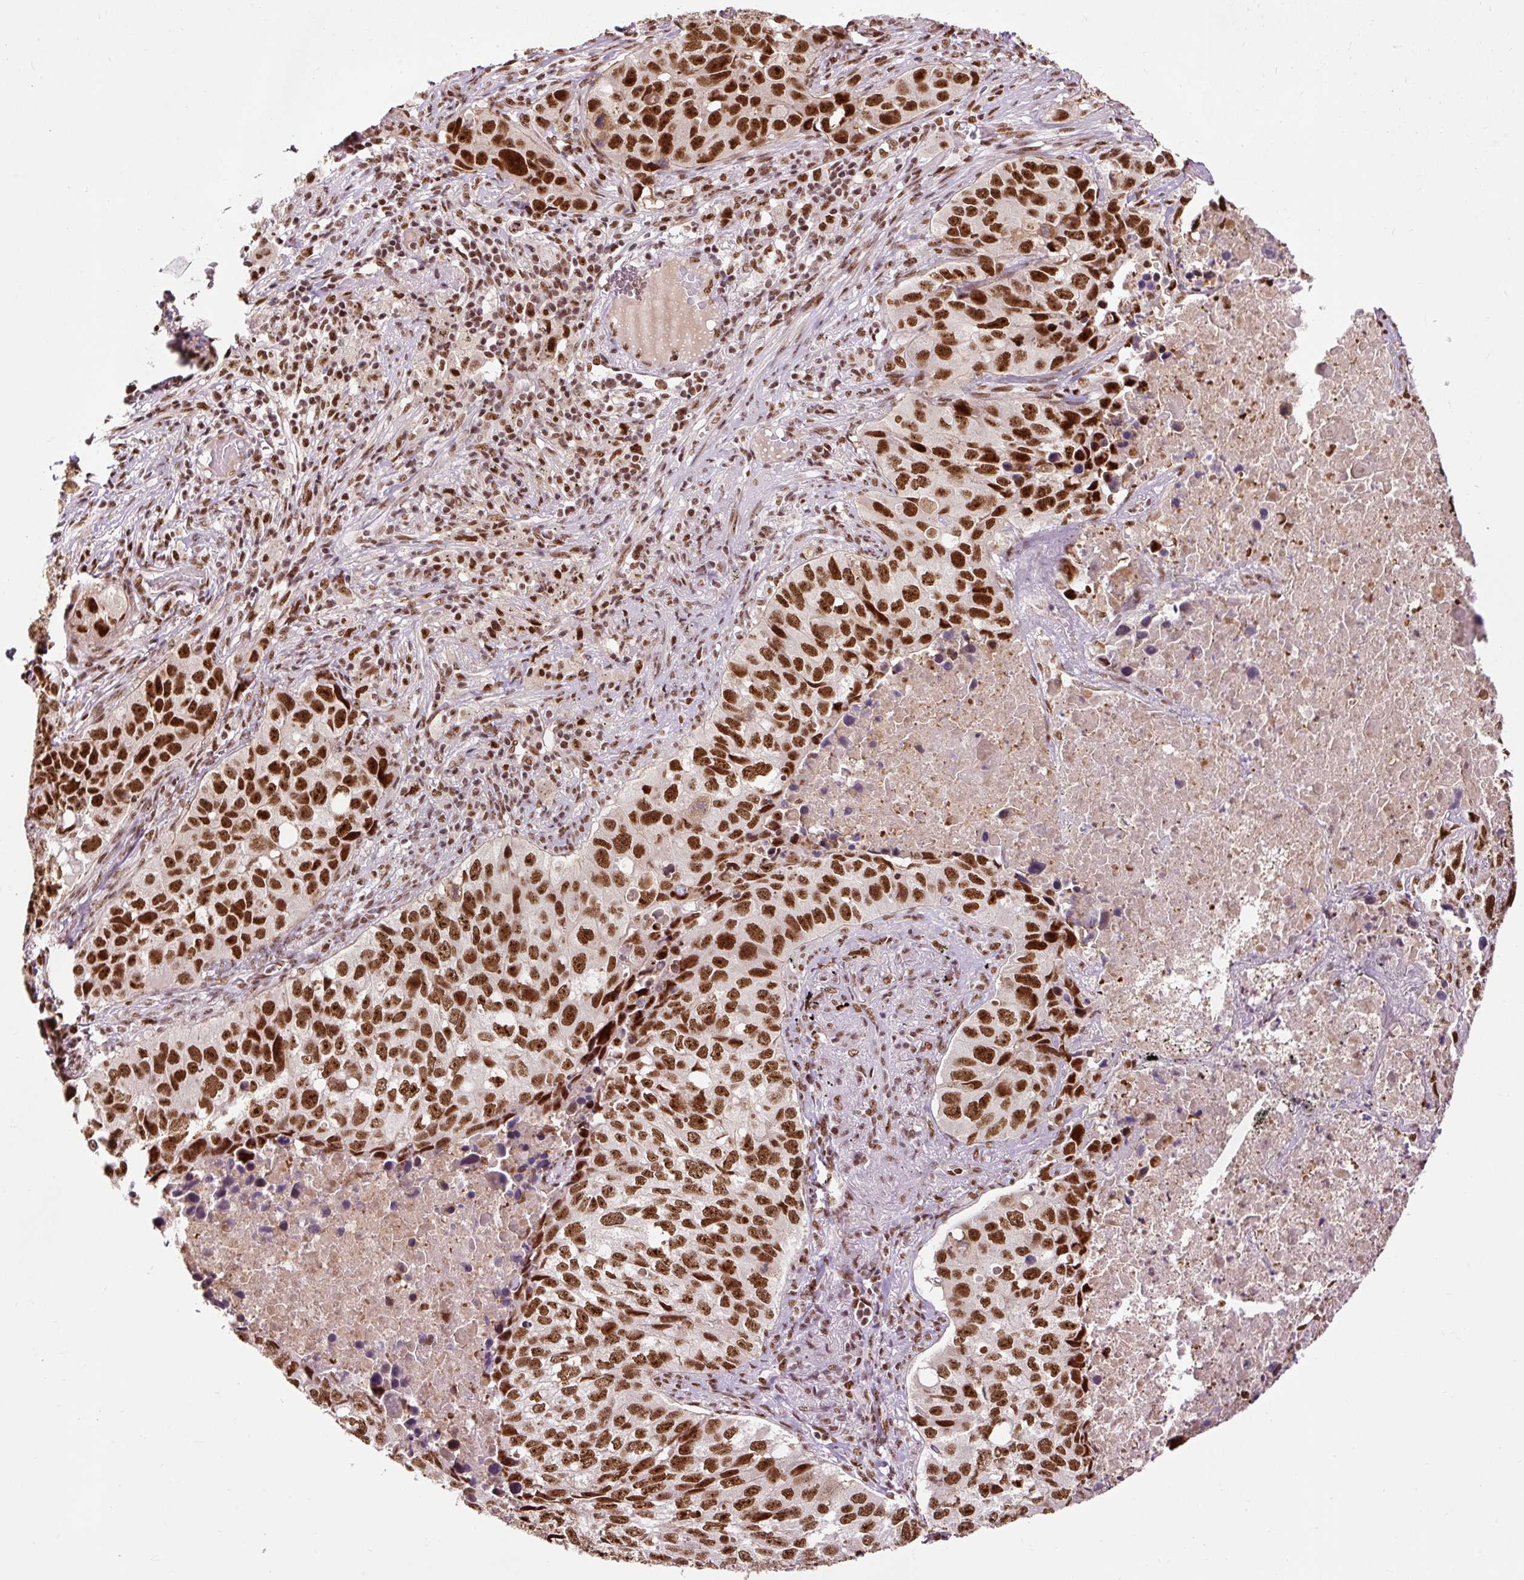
{"staining": {"intensity": "strong", "quantity": ">75%", "location": "nuclear"}, "tissue": "lung cancer", "cell_type": "Tumor cells", "image_type": "cancer", "snomed": [{"axis": "morphology", "description": "Squamous cell carcinoma, NOS"}, {"axis": "topography", "description": "Lung"}], "caption": "Strong nuclear protein positivity is seen in about >75% of tumor cells in lung cancer. Nuclei are stained in blue.", "gene": "ZBTB44", "patient": {"sex": "male", "age": 60}}